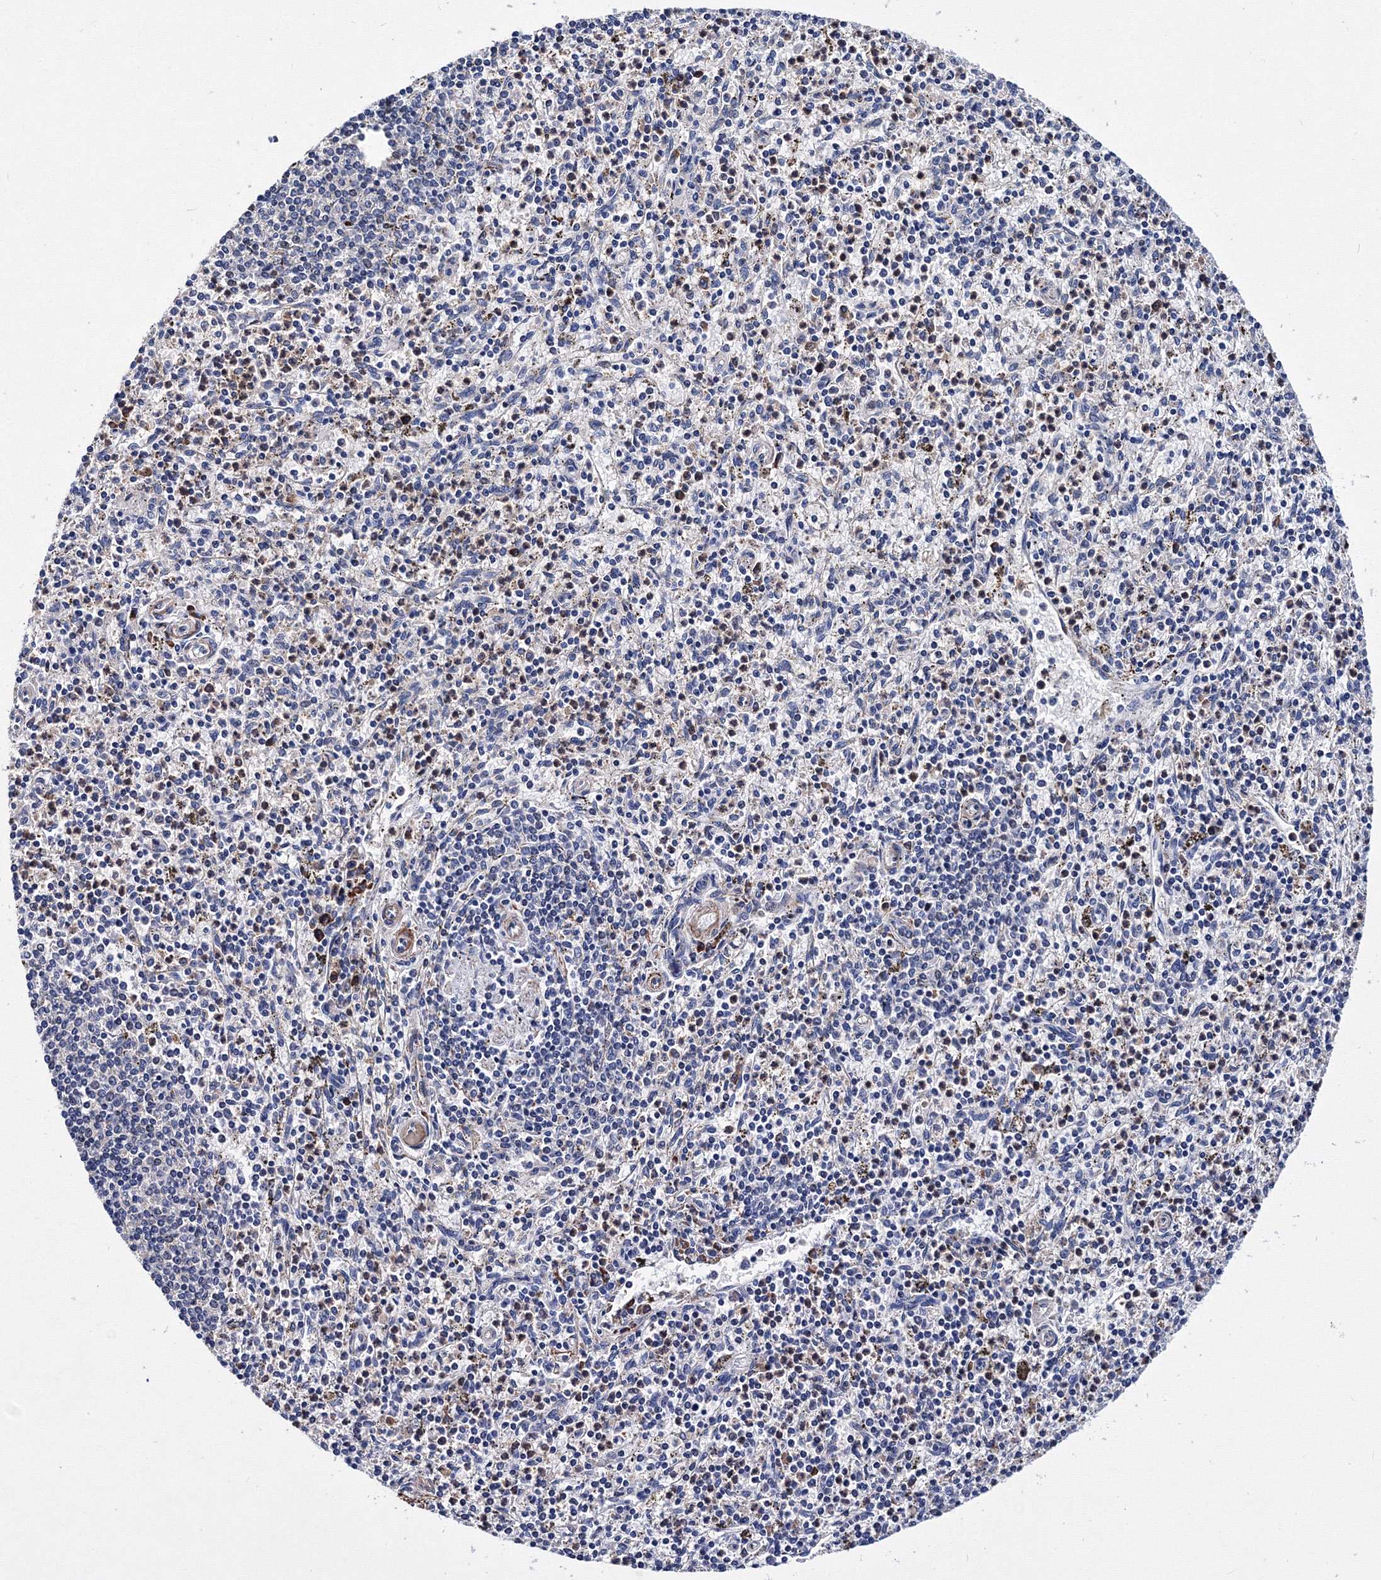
{"staining": {"intensity": "strong", "quantity": "<25%", "location": "cytoplasmic/membranous"}, "tissue": "spleen", "cell_type": "Cells in red pulp", "image_type": "normal", "snomed": [{"axis": "morphology", "description": "Normal tissue, NOS"}, {"axis": "topography", "description": "Spleen"}], "caption": "Protein expression analysis of benign spleen reveals strong cytoplasmic/membranous positivity in approximately <25% of cells in red pulp.", "gene": "TRPM2", "patient": {"sex": "male", "age": 72}}